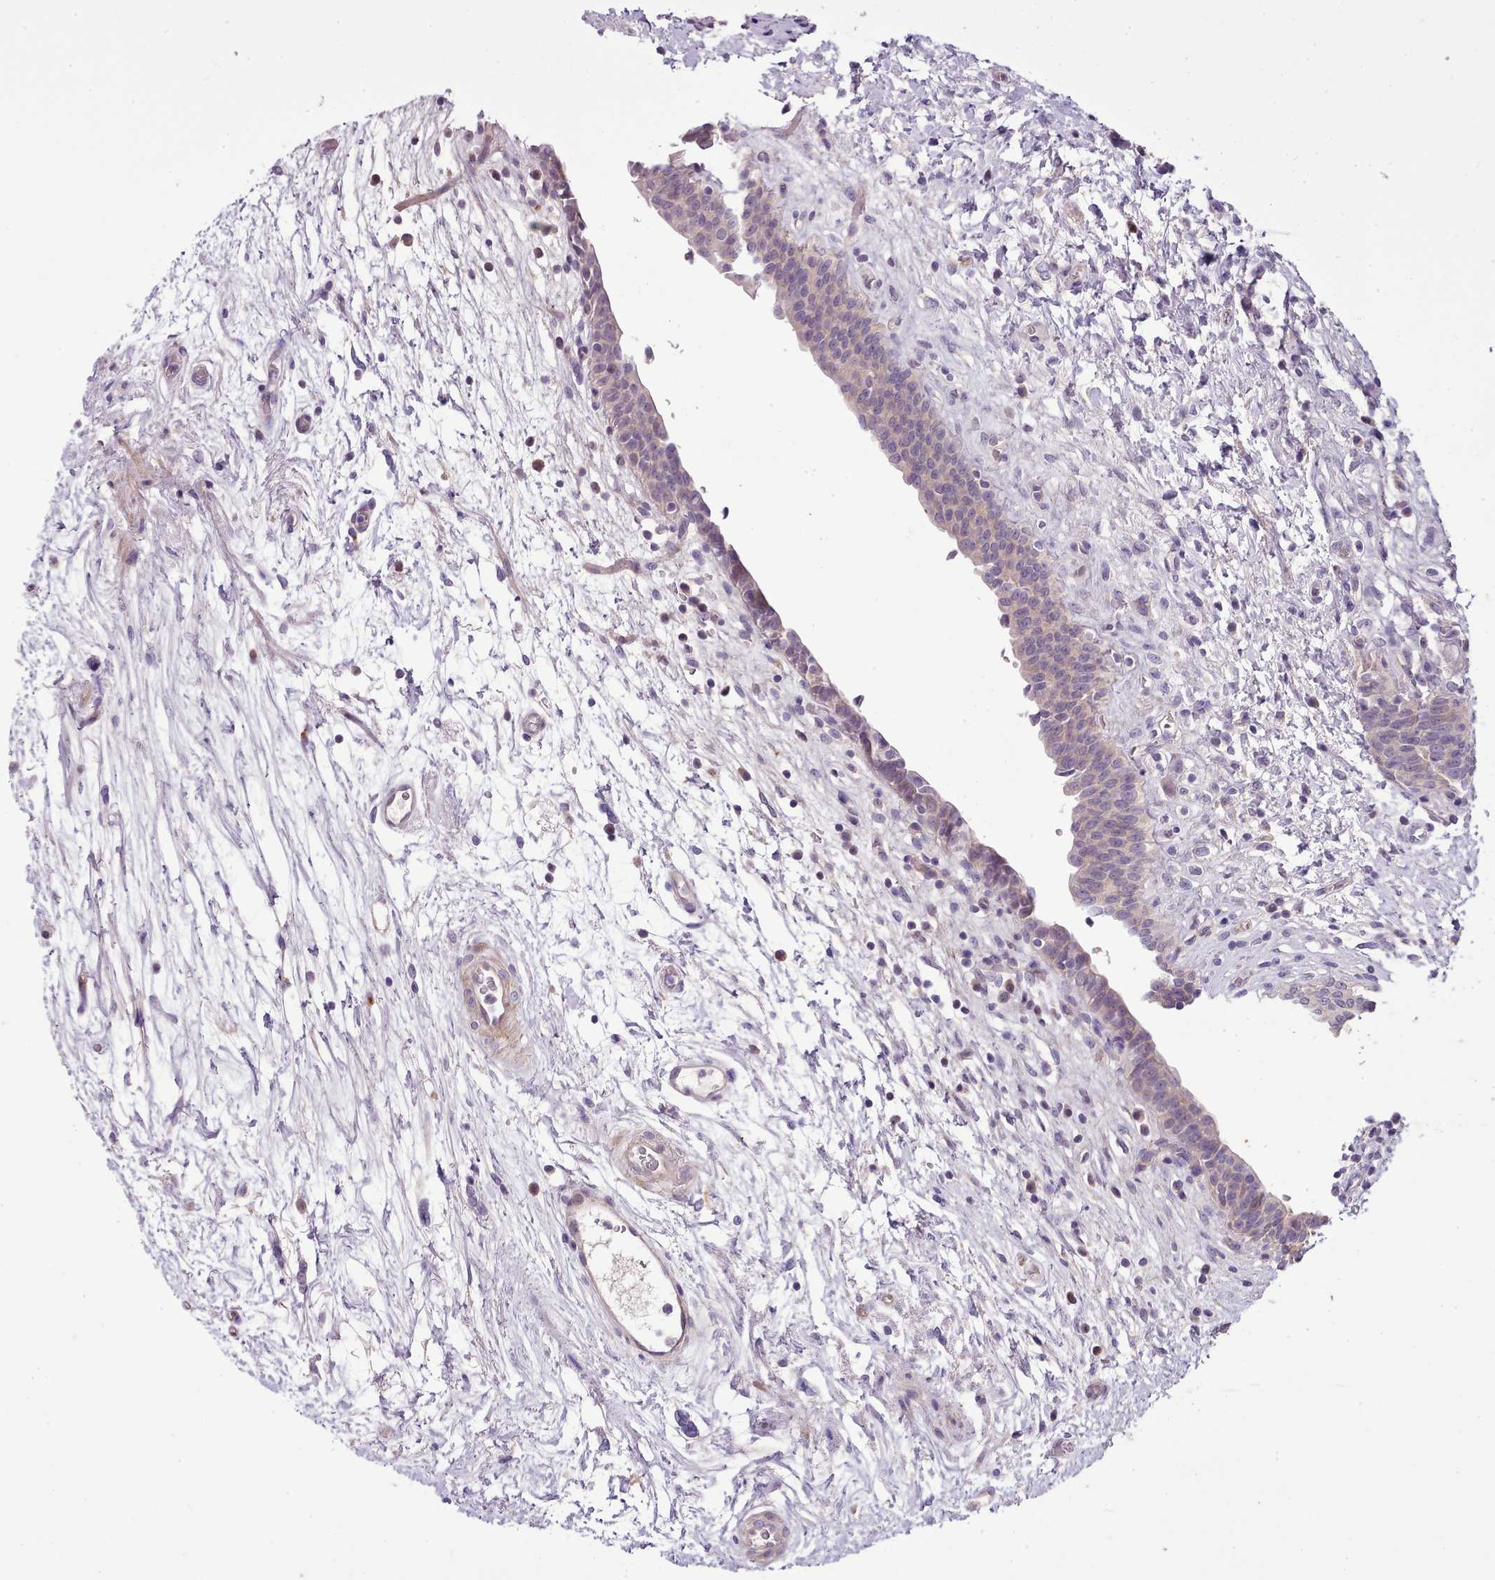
{"staining": {"intensity": "negative", "quantity": "none", "location": "none"}, "tissue": "urinary bladder", "cell_type": "Urothelial cells", "image_type": "normal", "snomed": [{"axis": "morphology", "description": "Normal tissue, NOS"}, {"axis": "topography", "description": "Urinary bladder"}], "caption": "IHC micrograph of benign human urinary bladder stained for a protein (brown), which demonstrates no expression in urothelial cells.", "gene": "SETX", "patient": {"sex": "male", "age": 83}}